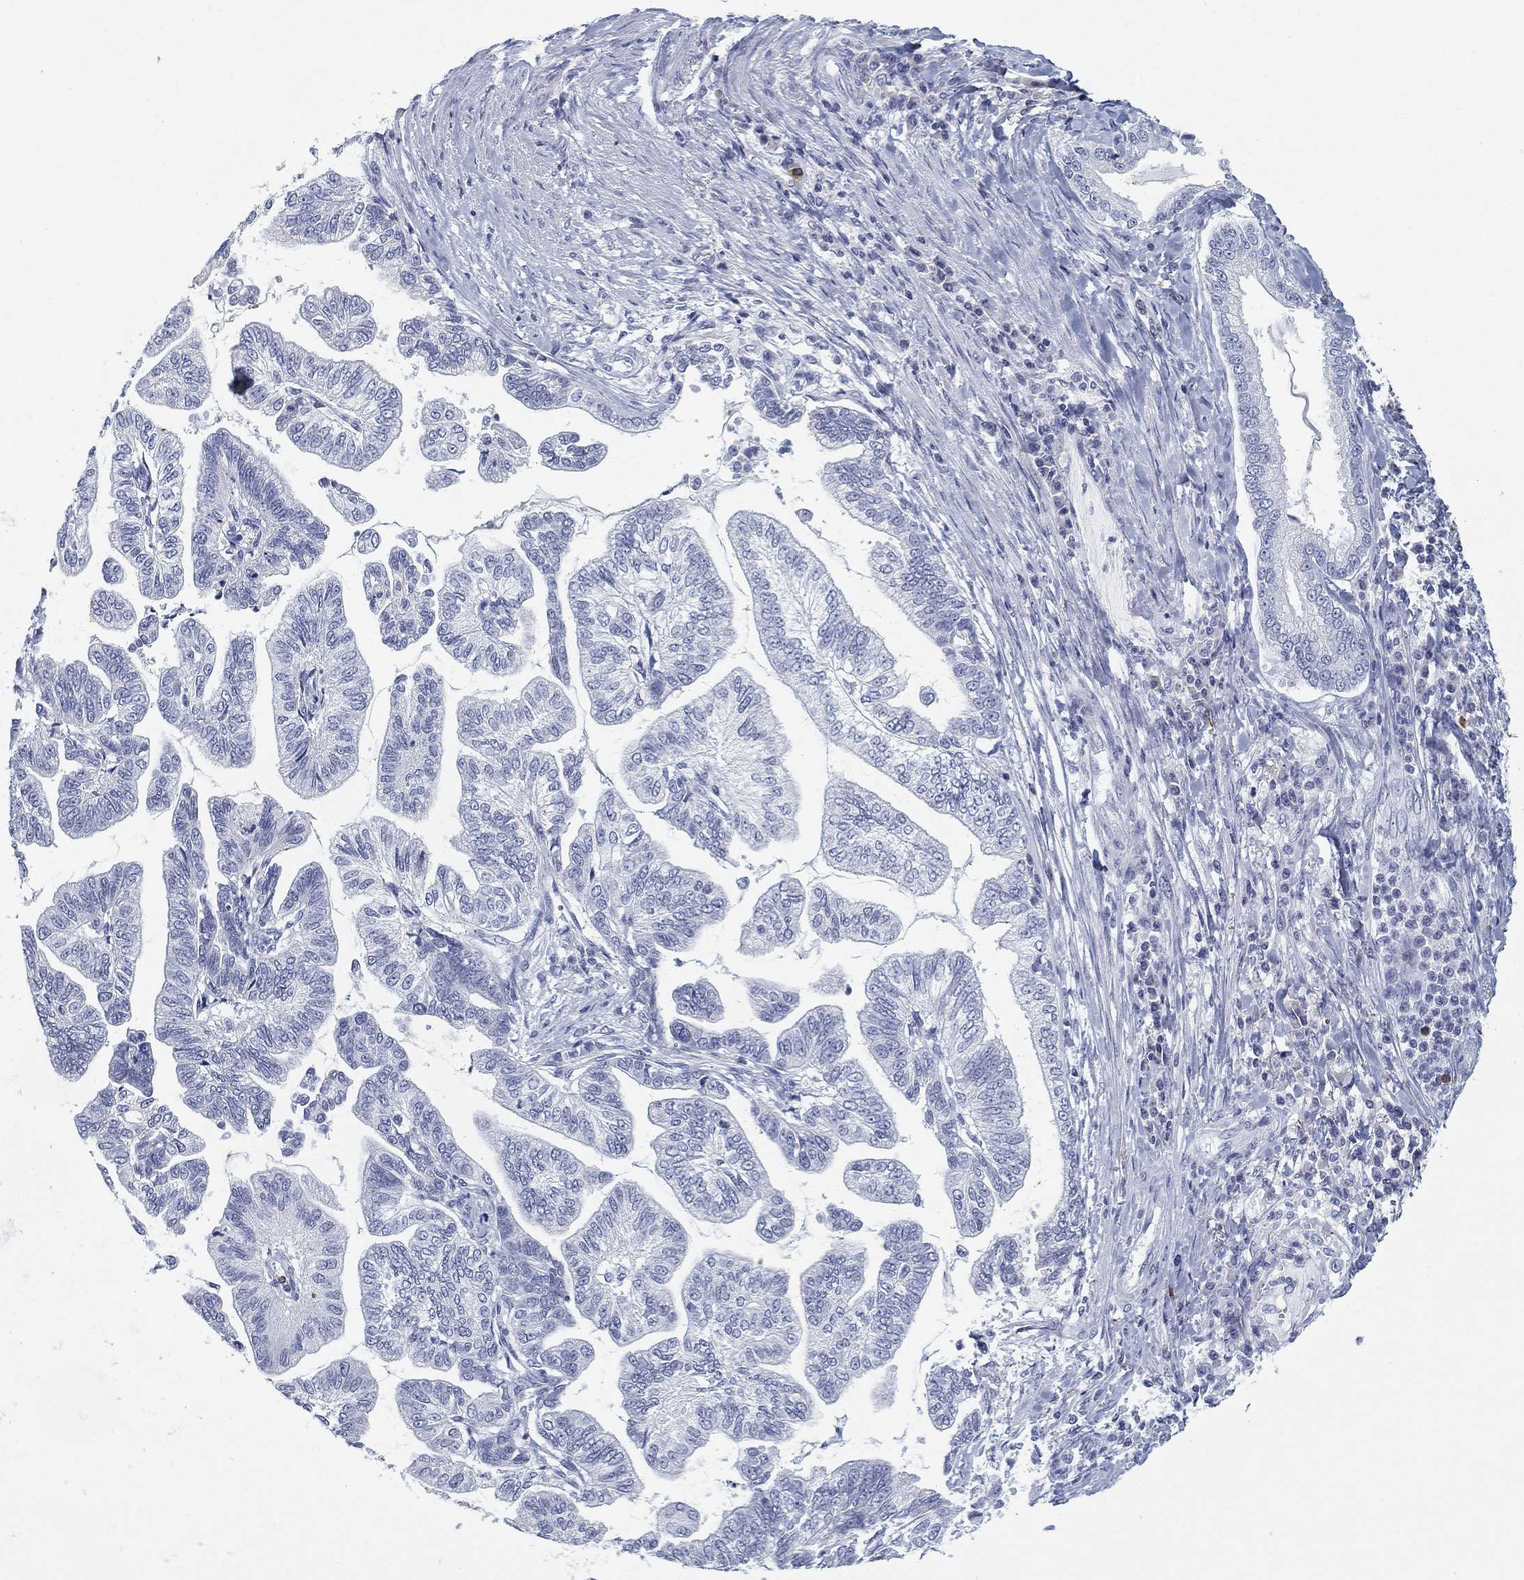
{"staining": {"intensity": "negative", "quantity": "none", "location": "none"}, "tissue": "stomach cancer", "cell_type": "Tumor cells", "image_type": "cancer", "snomed": [{"axis": "morphology", "description": "Adenocarcinoma, NOS"}, {"axis": "topography", "description": "Stomach"}], "caption": "Tumor cells are negative for protein expression in human adenocarcinoma (stomach).", "gene": "CD79B", "patient": {"sex": "male", "age": 83}}